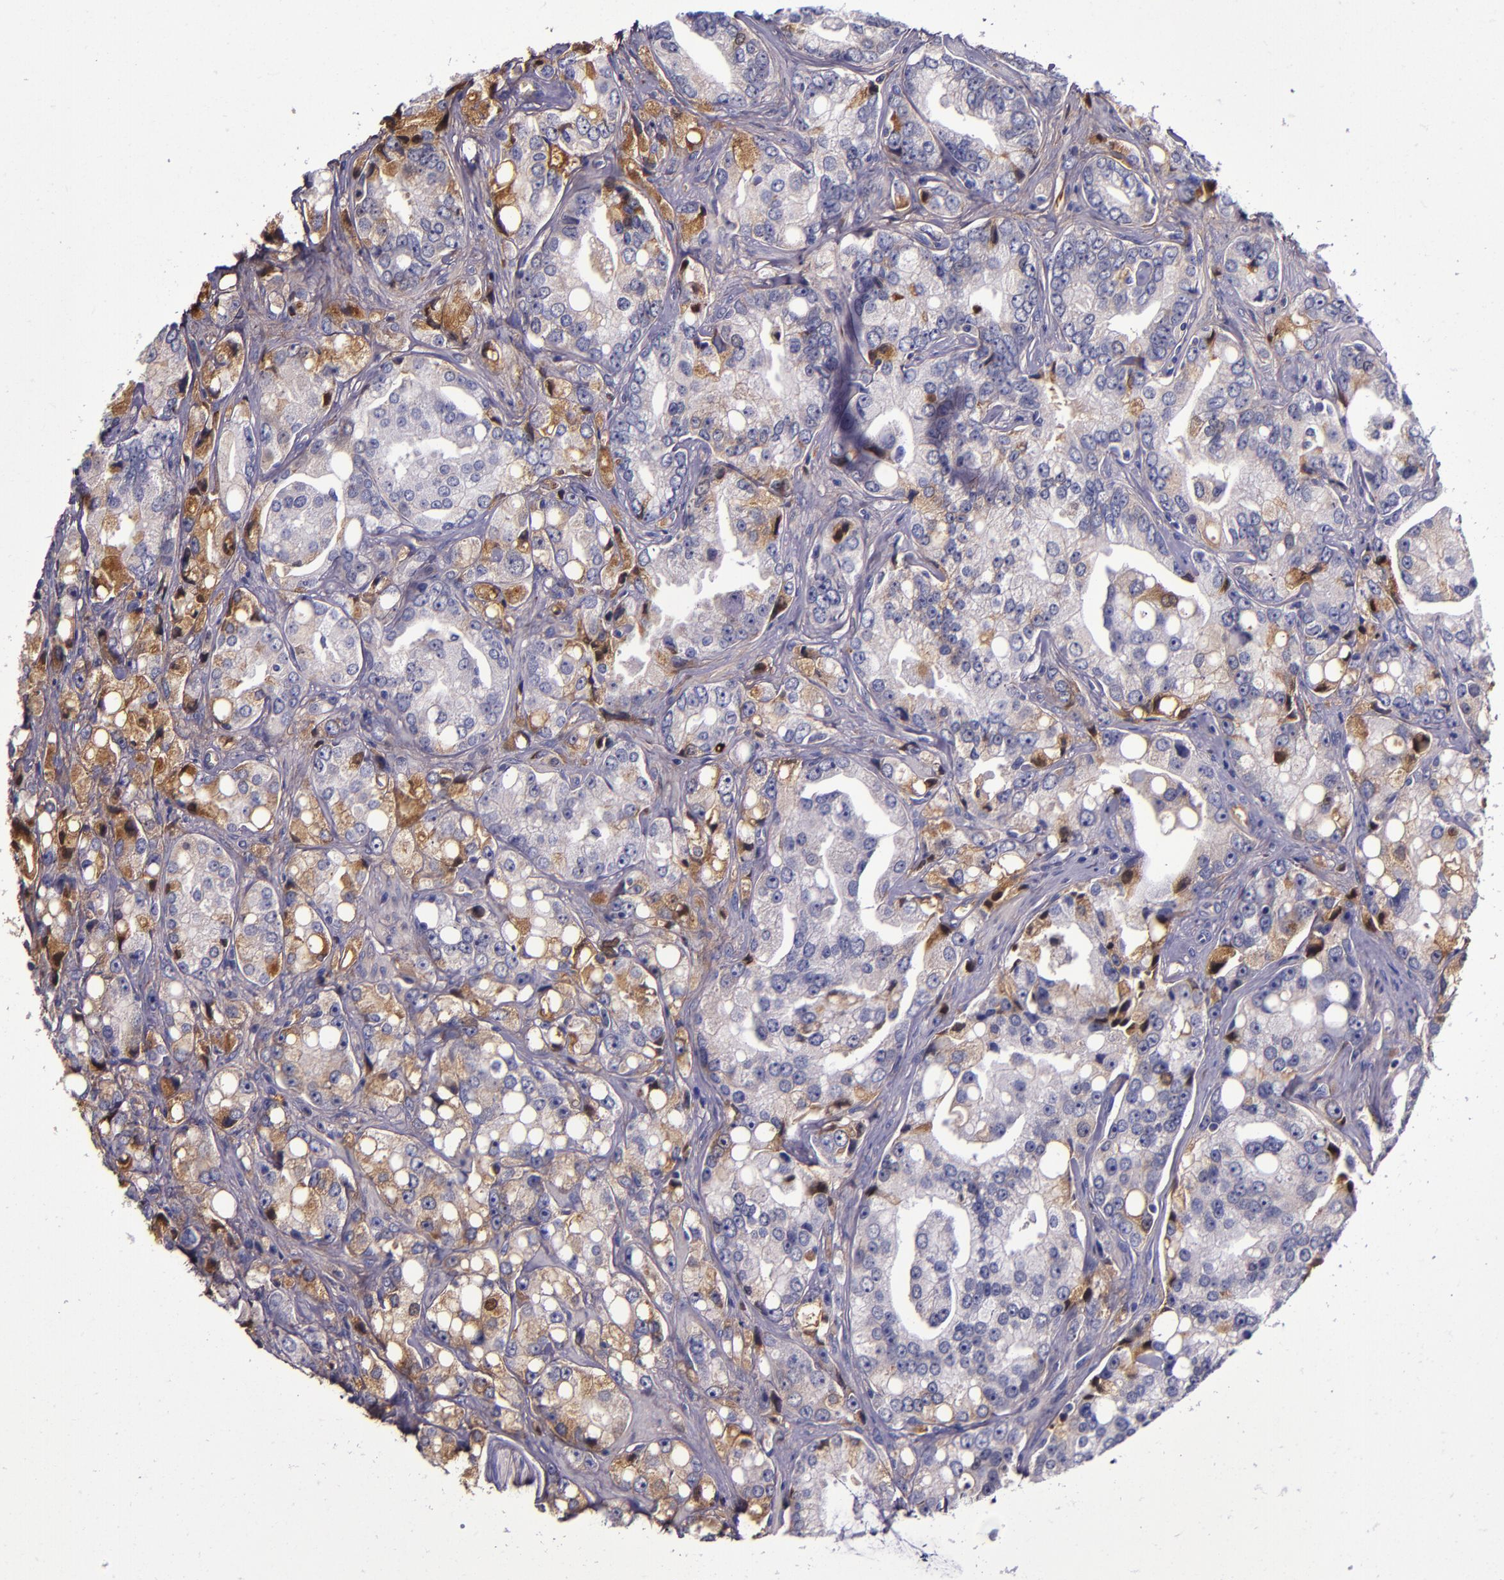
{"staining": {"intensity": "moderate", "quantity": "25%-75%", "location": "cytoplasmic/membranous"}, "tissue": "prostate cancer", "cell_type": "Tumor cells", "image_type": "cancer", "snomed": [{"axis": "morphology", "description": "Adenocarcinoma, High grade"}, {"axis": "topography", "description": "Prostate"}], "caption": "Tumor cells show medium levels of moderate cytoplasmic/membranous staining in about 25%-75% of cells in prostate cancer (adenocarcinoma (high-grade)). (DAB = brown stain, brightfield microscopy at high magnification).", "gene": "CLEC3B", "patient": {"sex": "male", "age": 67}}